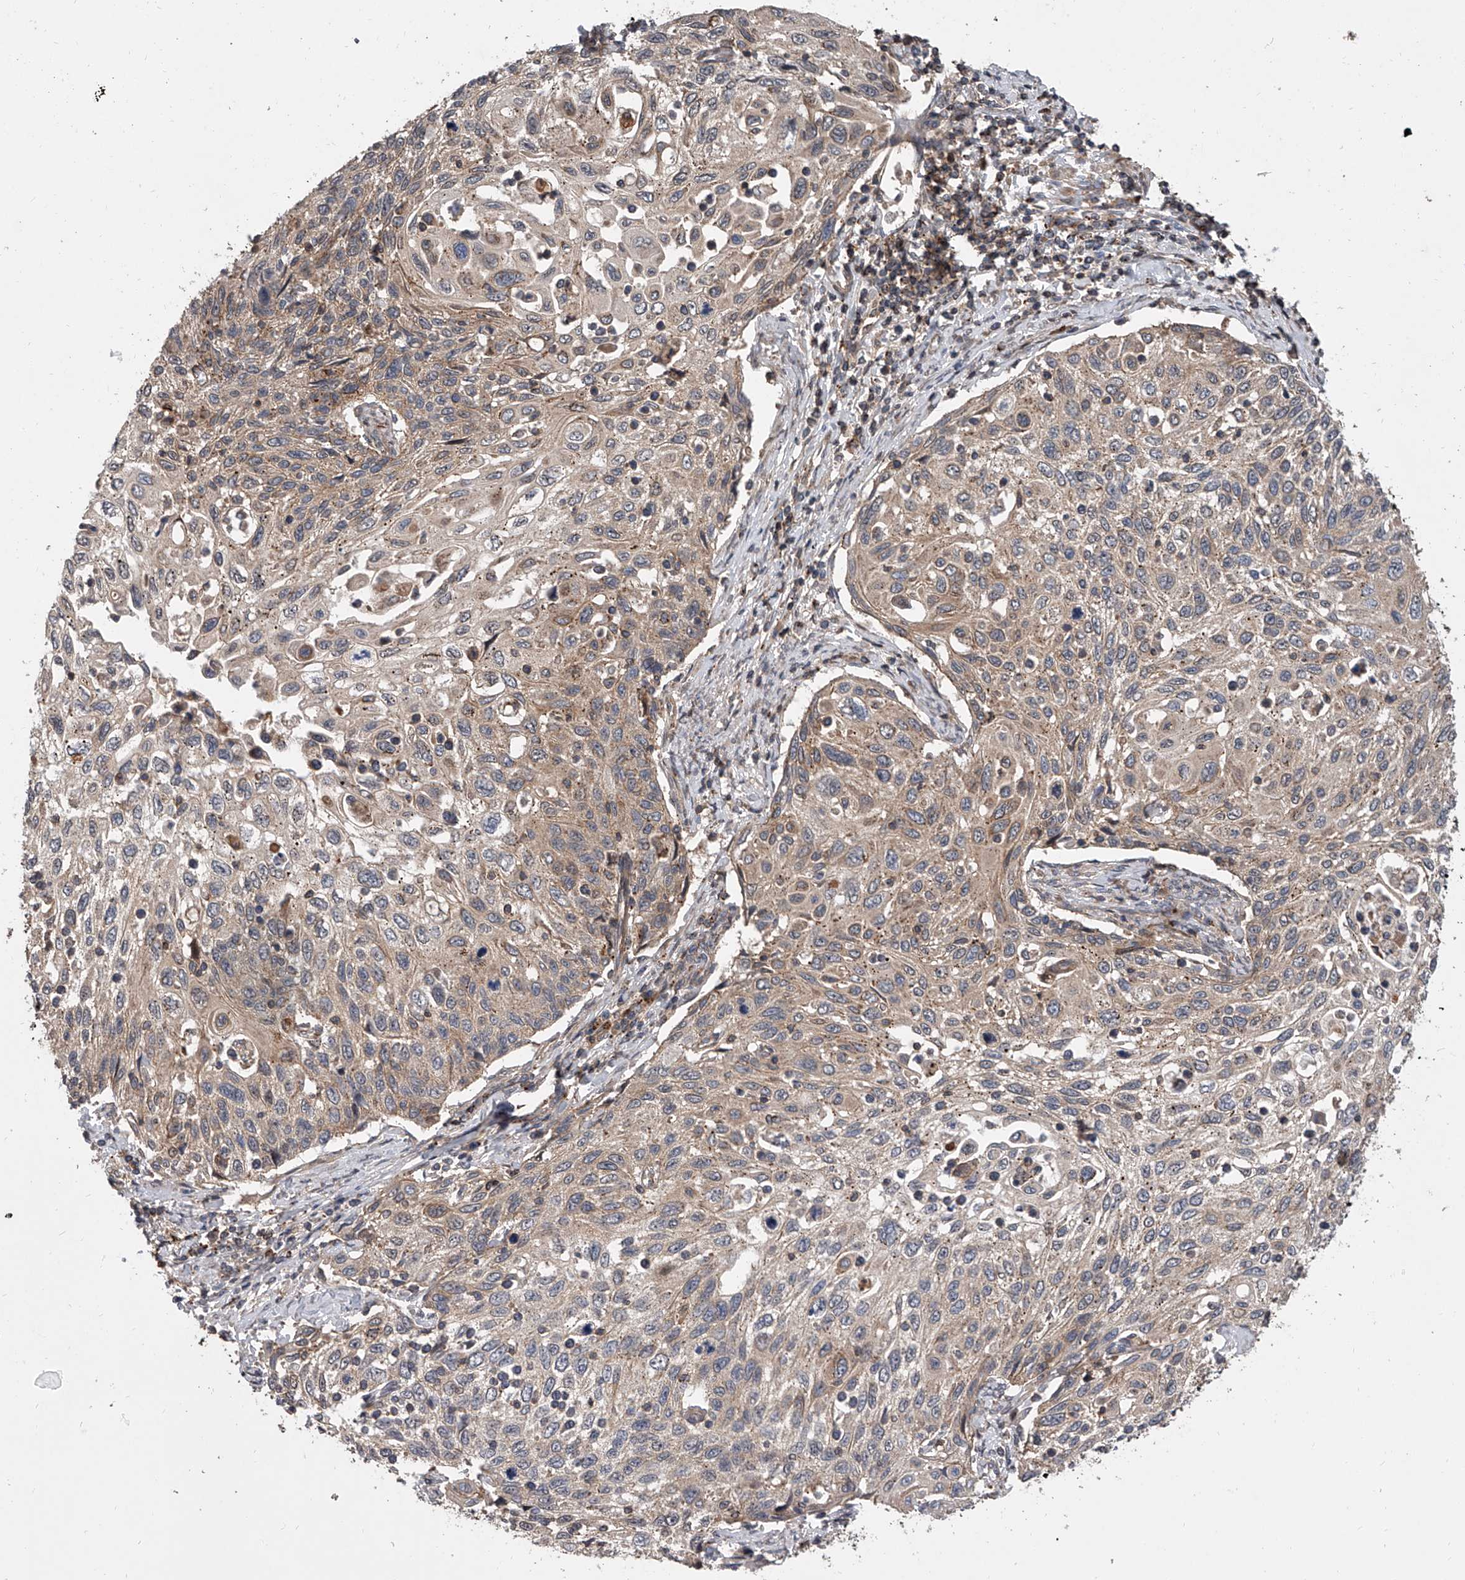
{"staining": {"intensity": "weak", "quantity": ">75%", "location": "cytoplasmic/membranous"}, "tissue": "cervical cancer", "cell_type": "Tumor cells", "image_type": "cancer", "snomed": [{"axis": "morphology", "description": "Squamous cell carcinoma, NOS"}, {"axis": "topography", "description": "Cervix"}], "caption": "Cervical squamous cell carcinoma stained with a protein marker demonstrates weak staining in tumor cells.", "gene": "USP47", "patient": {"sex": "female", "age": 70}}